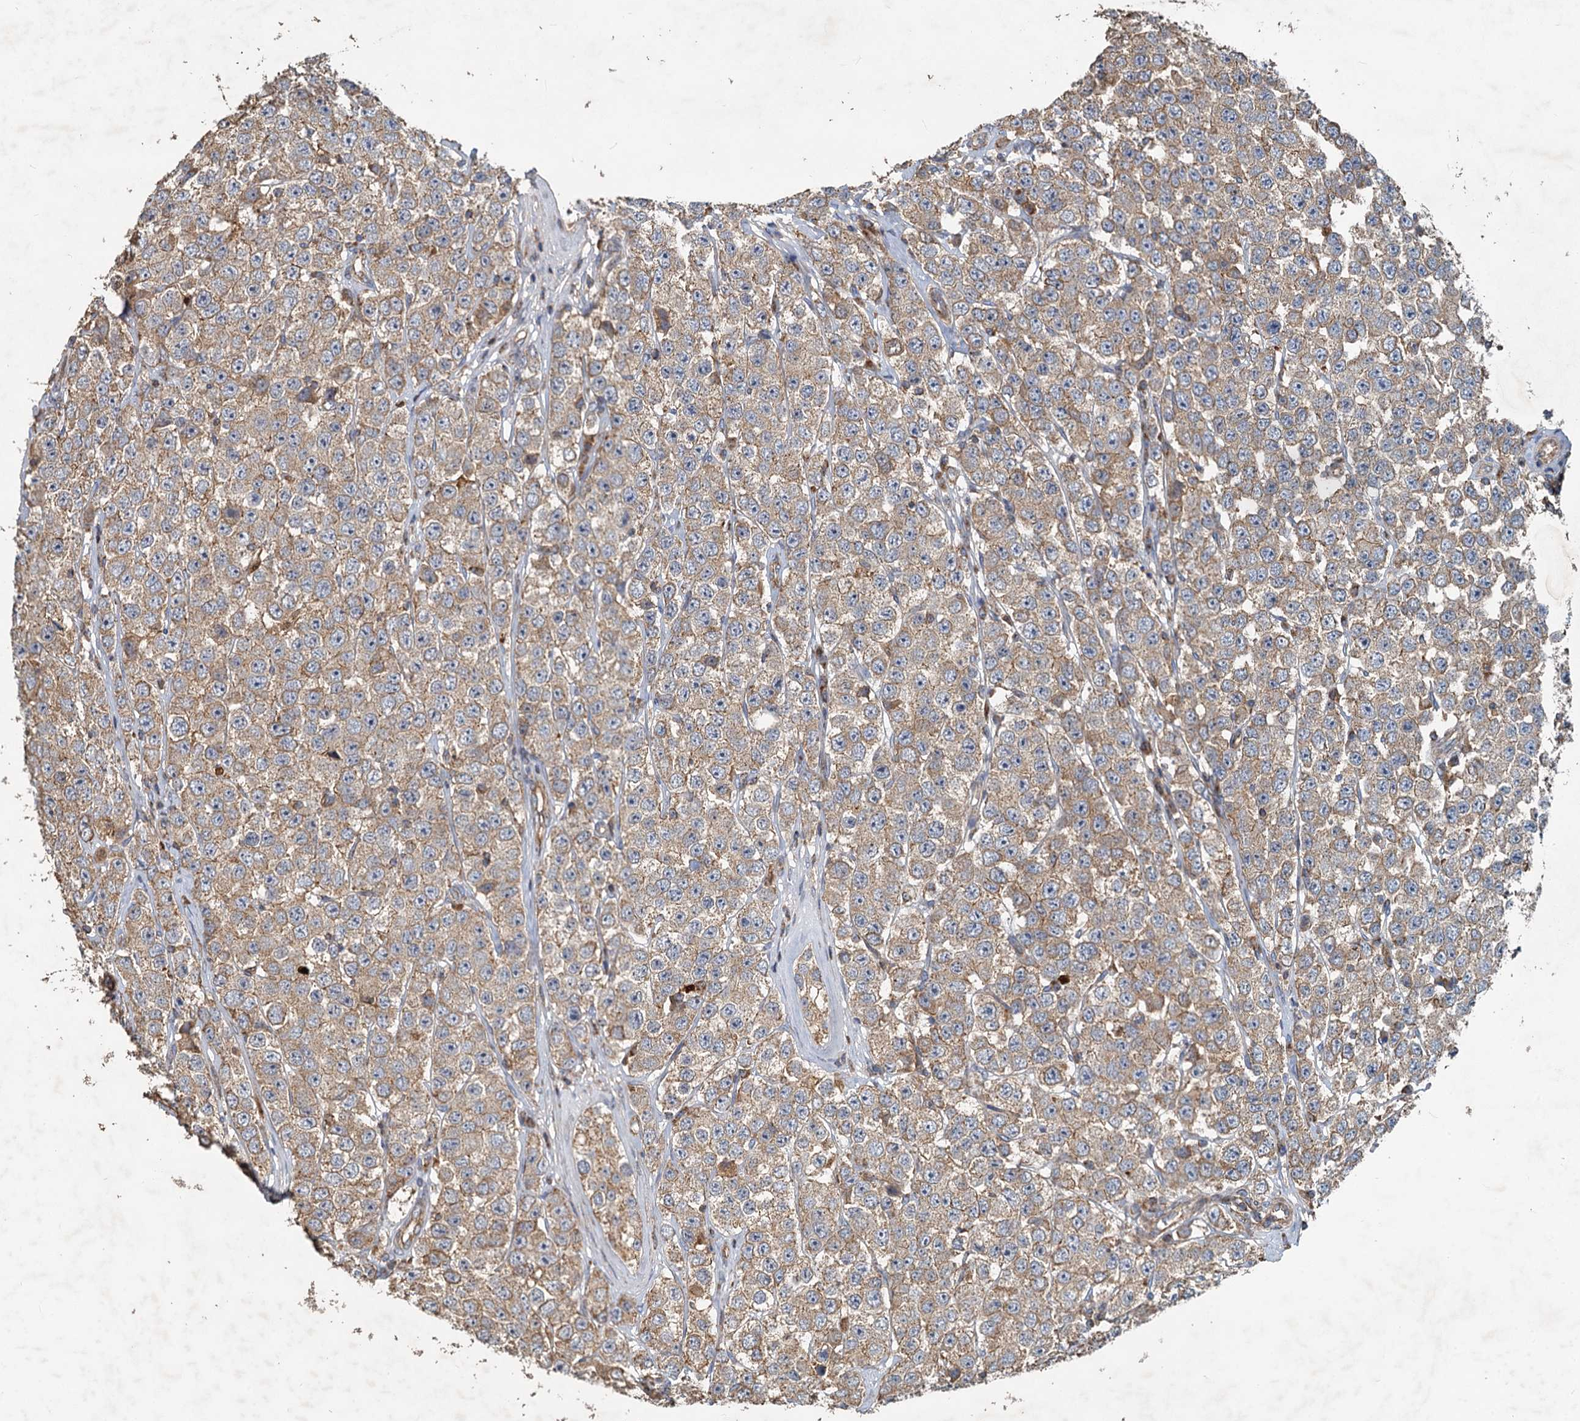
{"staining": {"intensity": "moderate", "quantity": ">75%", "location": "cytoplasmic/membranous"}, "tissue": "testis cancer", "cell_type": "Tumor cells", "image_type": "cancer", "snomed": [{"axis": "morphology", "description": "Seminoma, NOS"}, {"axis": "topography", "description": "Testis"}], "caption": "The micrograph displays immunohistochemical staining of seminoma (testis). There is moderate cytoplasmic/membranous staining is present in approximately >75% of tumor cells.", "gene": "SDS", "patient": {"sex": "male", "age": 28}}